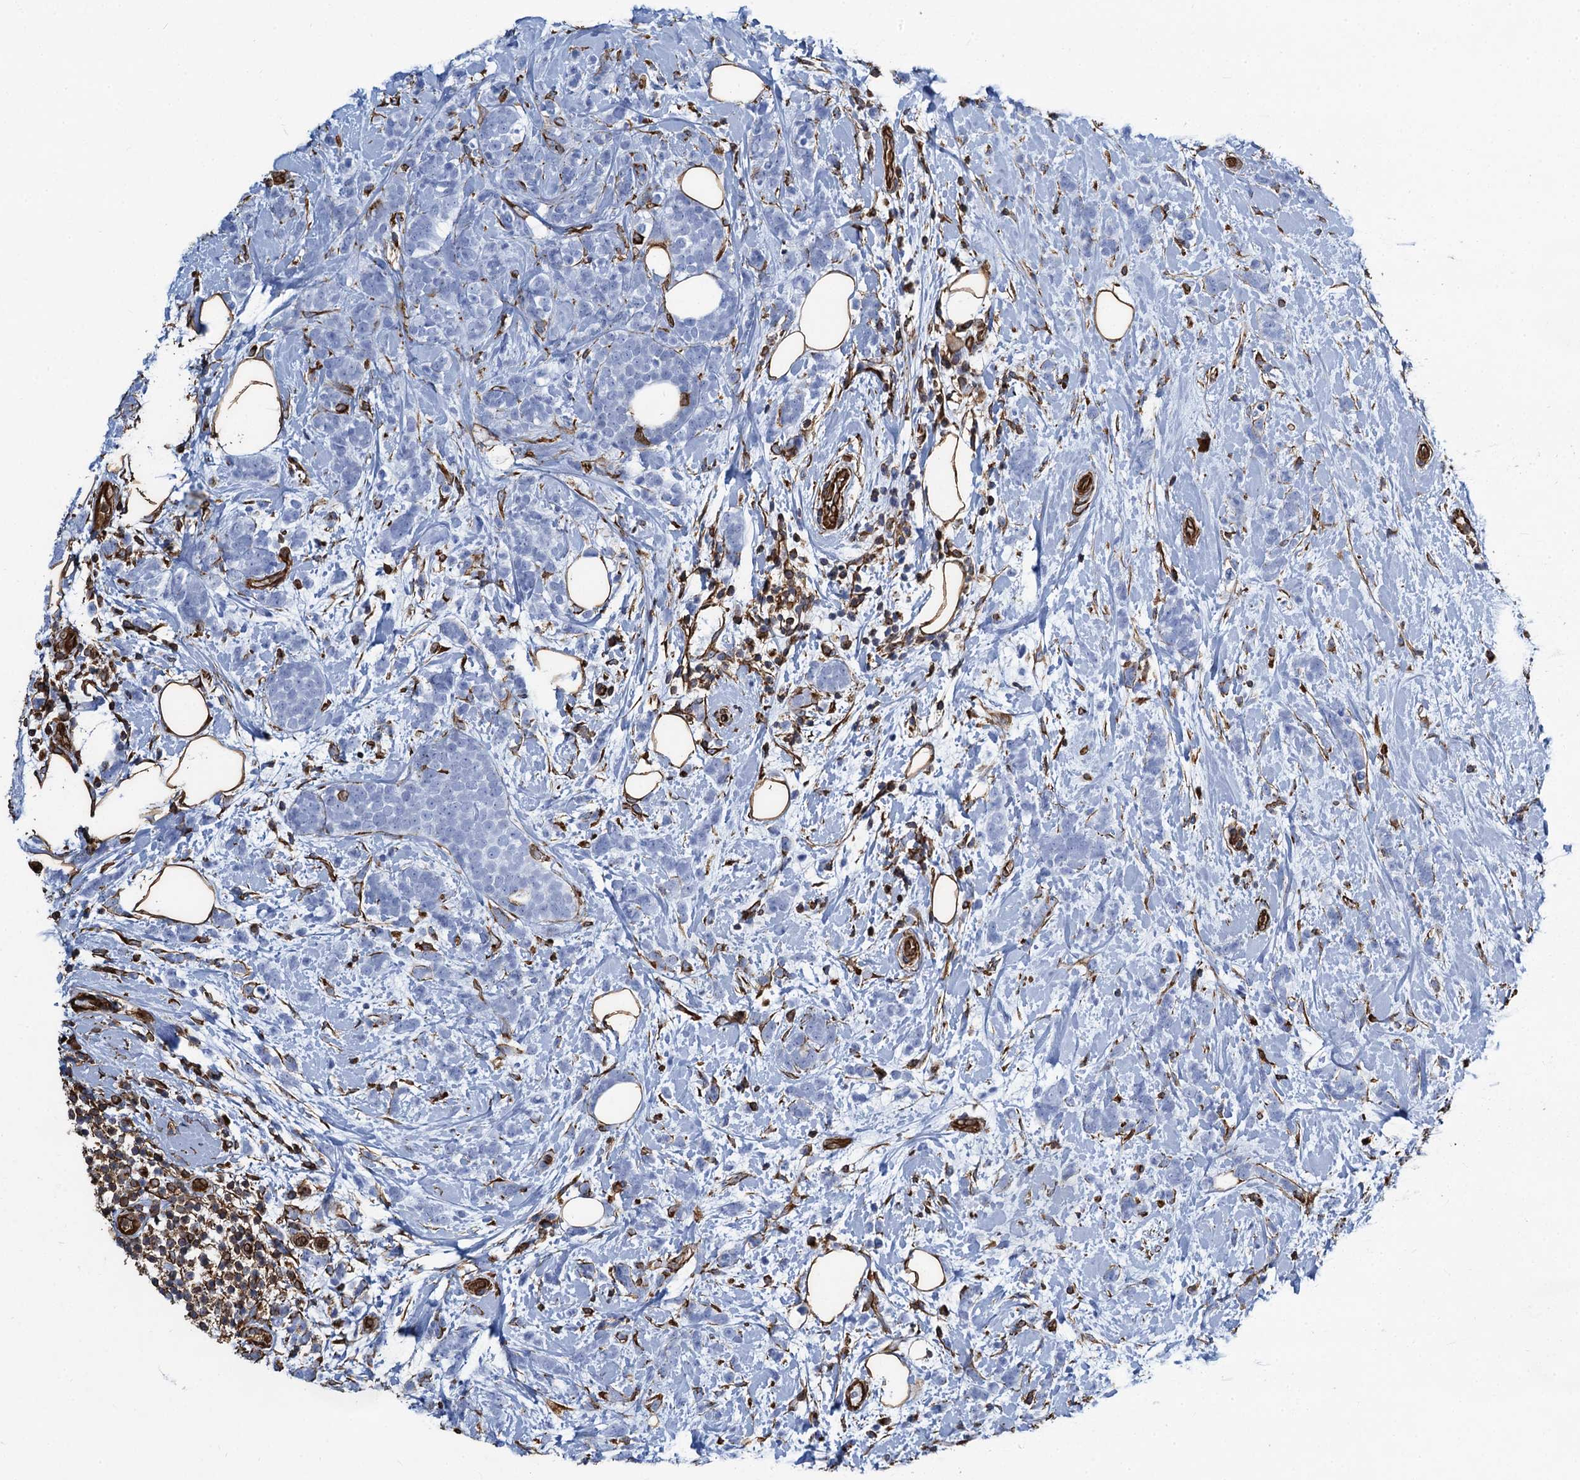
{"staining": {"intensity": "negative", "quantity": "none", "location": "none"}, "tissue": "breast cancer", "cell_type": "Tumor cells", "image_type": "cancer", "snomed": [{"axis": "morphology", "description": "Lobular carcinoma"}, {"axis": "topography", "description": "Breast"}], "caption": "This is a histopathology image of IHC staining of breast cancer, which shows no positivity in tumor cells. (Brightfield microscopy of DAB (3,3'-diaminobenzidine) immunohistochemistry at high magnification).", "gene": "PGM2", "patient": {"sex": "female", "age": 58}}